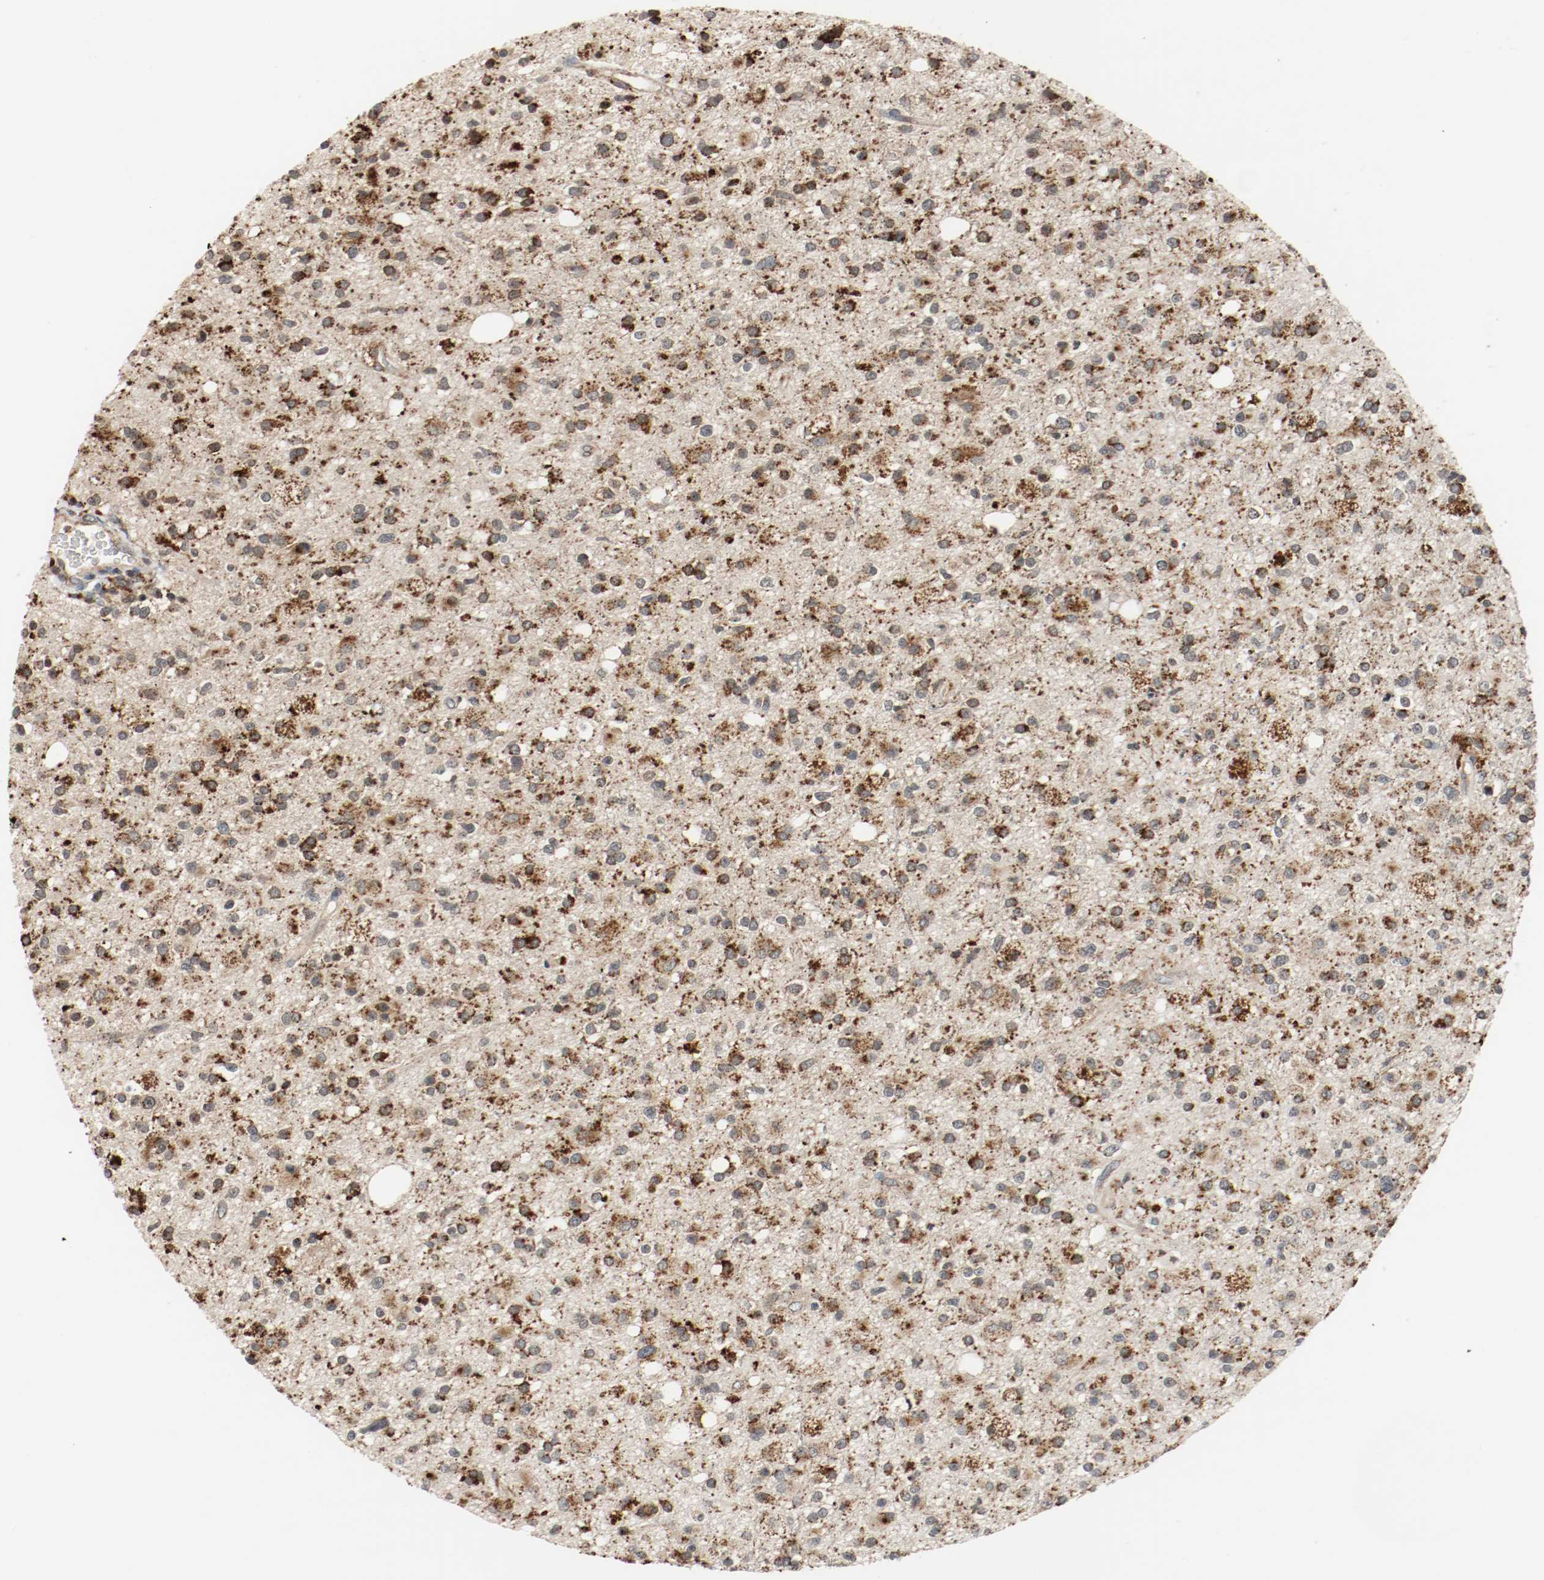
{"staining": {"intensity": "strong", "quantity": ">75%", "location": "cytoplasmic/membranous"}, "tissue": "glioma", "cell_type": "Tumor cells", "image_type": "cancer", "snomed": [{"axis": "morphology", "description": "Glioma, malignant, High grade"}, {"axis": "topography", "description": "Brain"}], "caption": "Malignant high-grade glioma stained with IHC demonstrates strong cytoplasmic/membranous expression in approximately >75% of tumor cells. (DAB (3,3'-diaminobenzidine) = brown stain, brightfield microscopy at high magnification).", "gene": "LAMP2", "patient": {"sex": "male", "age": 33}}